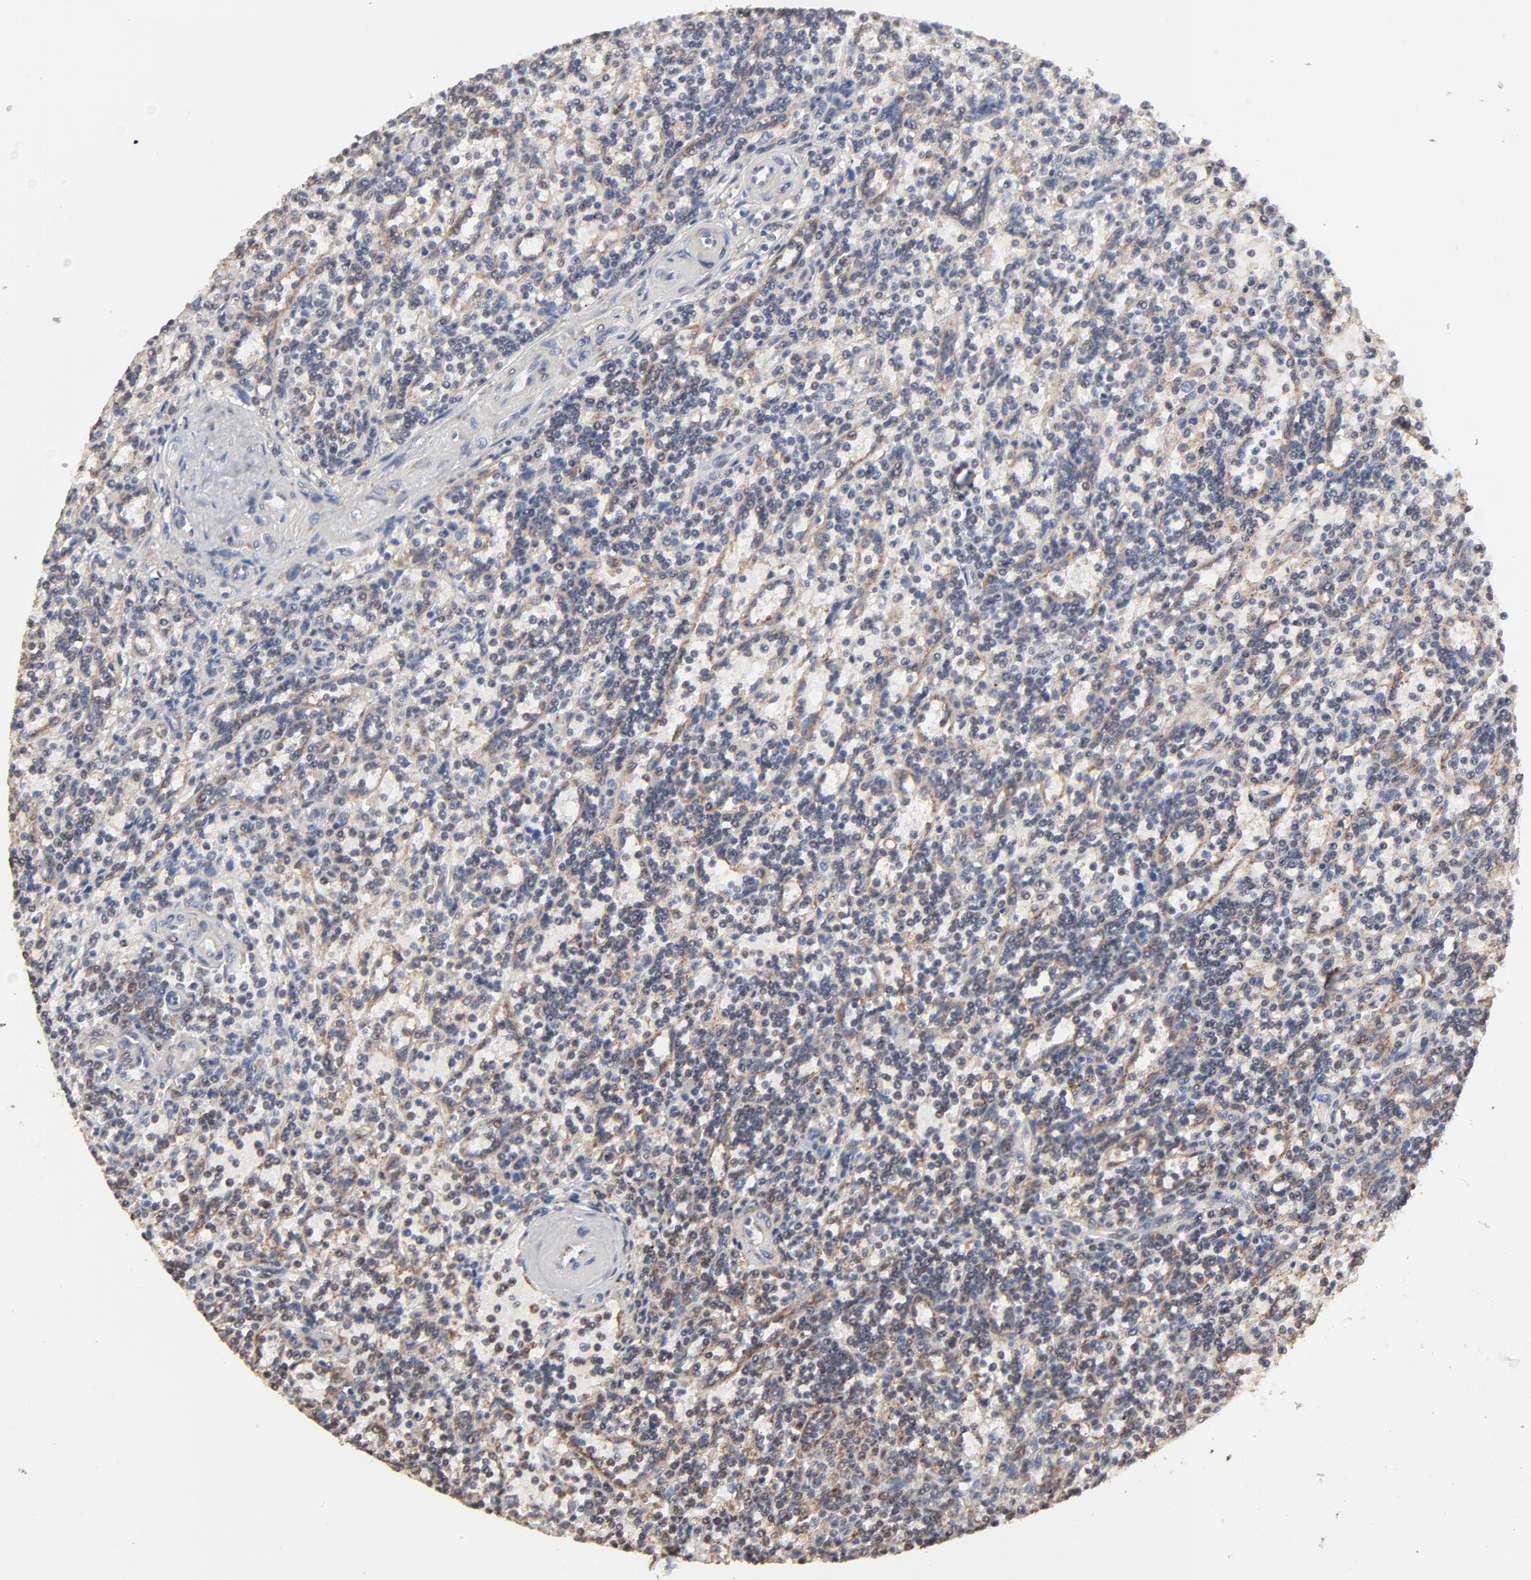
{"staining": {"intensity": "weak", "quantity": "25%-75%", "location": "cytoplasmic/membranous"}, "tissue": "lymphoma", "cell_type": "Tumor cells", "image_type": "cancer", "snomed": [{"axis": "morphology", "description": "Malignant lymphoma, non-Hodgkin's type, Low grade"}, {"axis": "topography", "description": "Spleen"}], "caption": "A micrograph of low-grade malignant lymphoma, non-Hodgkin's type stained for a protein displays weak cytoplasmic/membranous brown staining in tumor cells. (brown staining indicates protein expression, while blue staining denotes nuclei).", "gene": "CHM", "patient": {"sex": "male", "age": 73}}